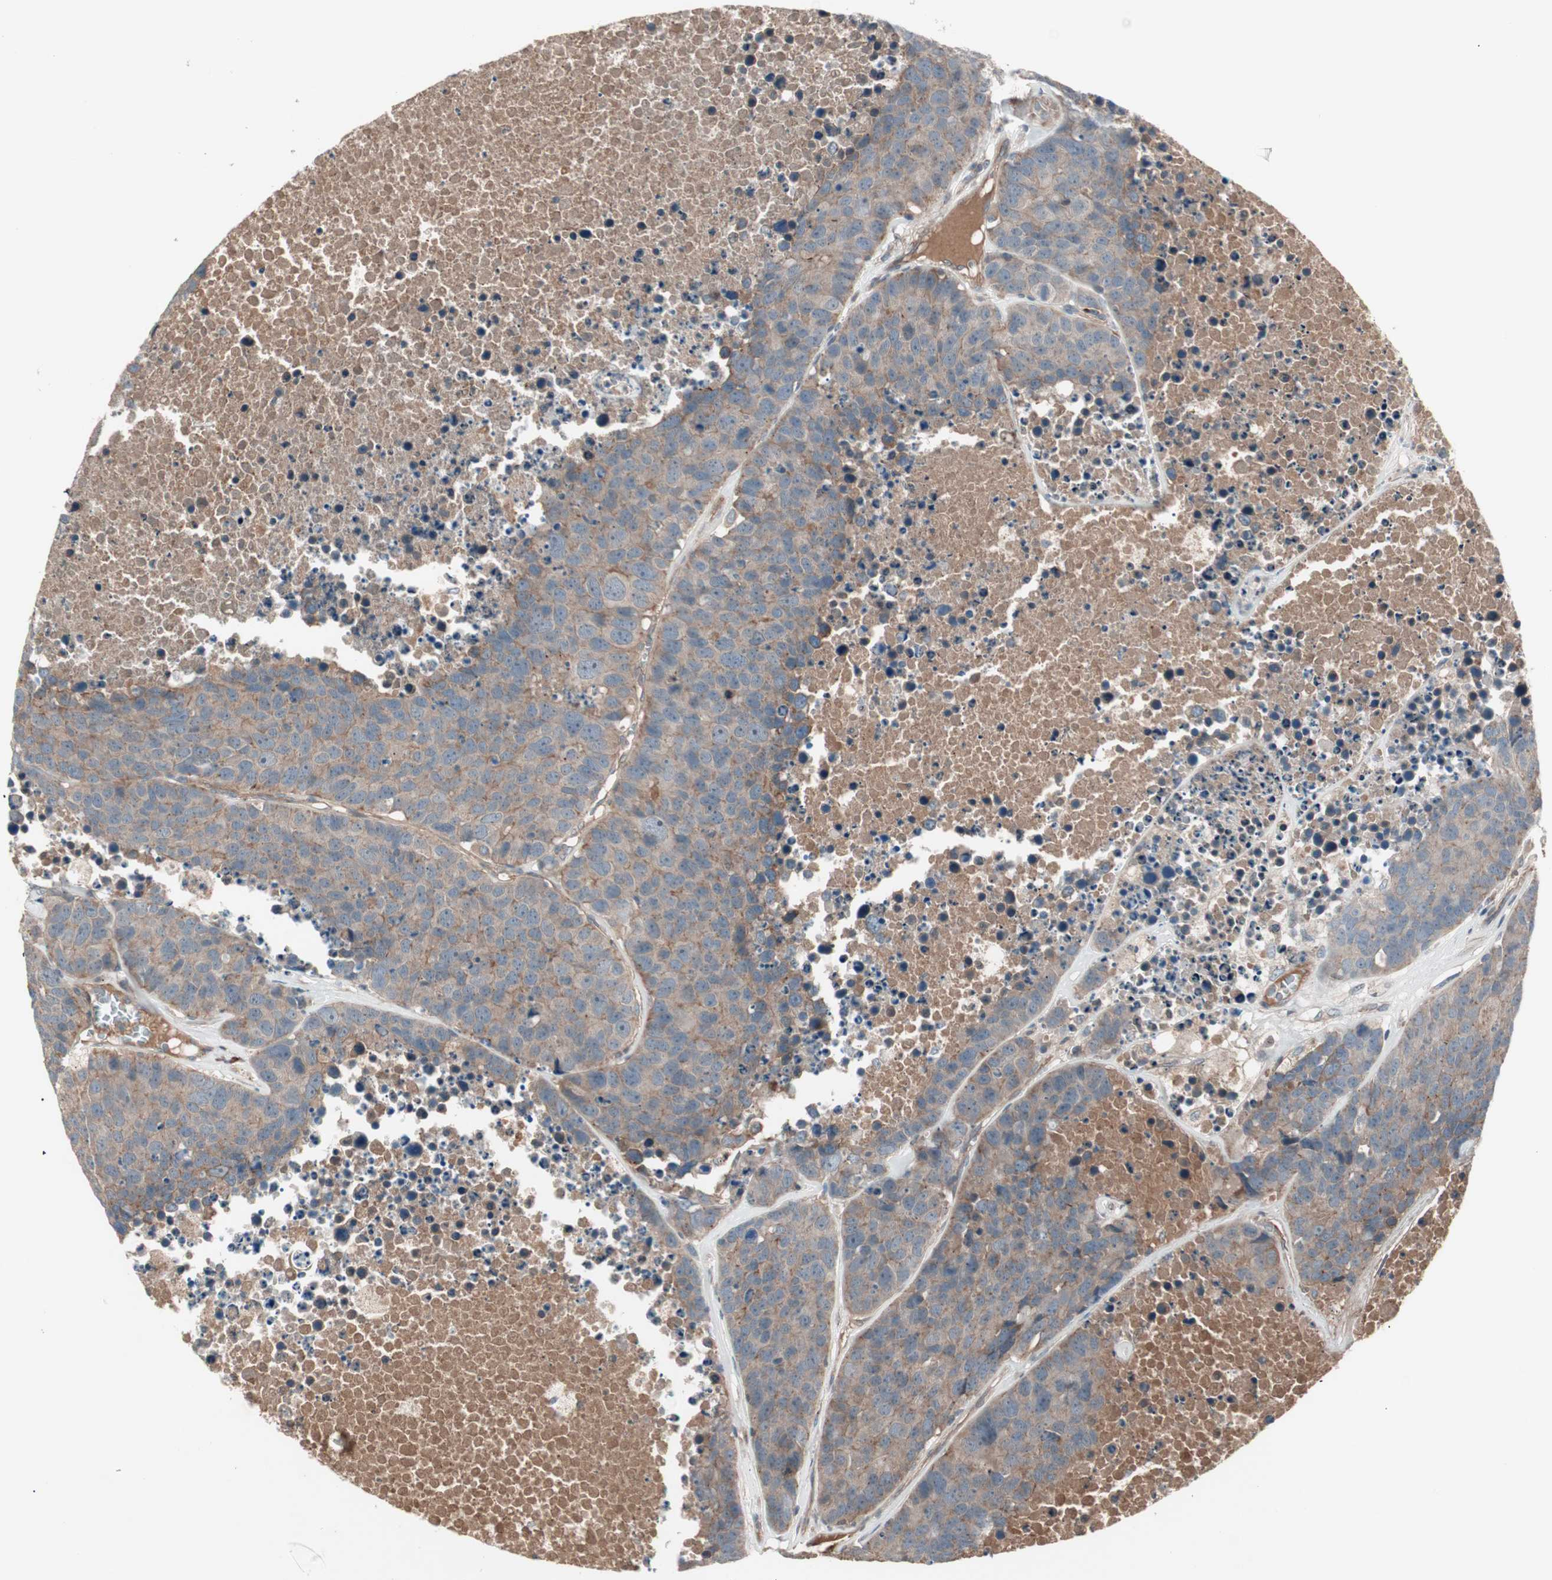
{"staining": {"intensity": "moderate", "quantity": ">75%", "location": "cytoplasmic/membranous"}, "tissue": "carcinoid", "cell_type": "Tumor cells", "image_type": "cancer", "snomed": [{"axis": "morphology", "description": "Carcinoid, malignant, NOS"}, {"axis": "topography", "description": "Lung"}], "caption": "Protein analysis of malignant carcinoid tissue demonstrates moderate cytoplasmic/membranous positivity in approximately >75% of tumor cells.", "gene": "TFPI", "patient": {"sex": "male", "age": 60}}